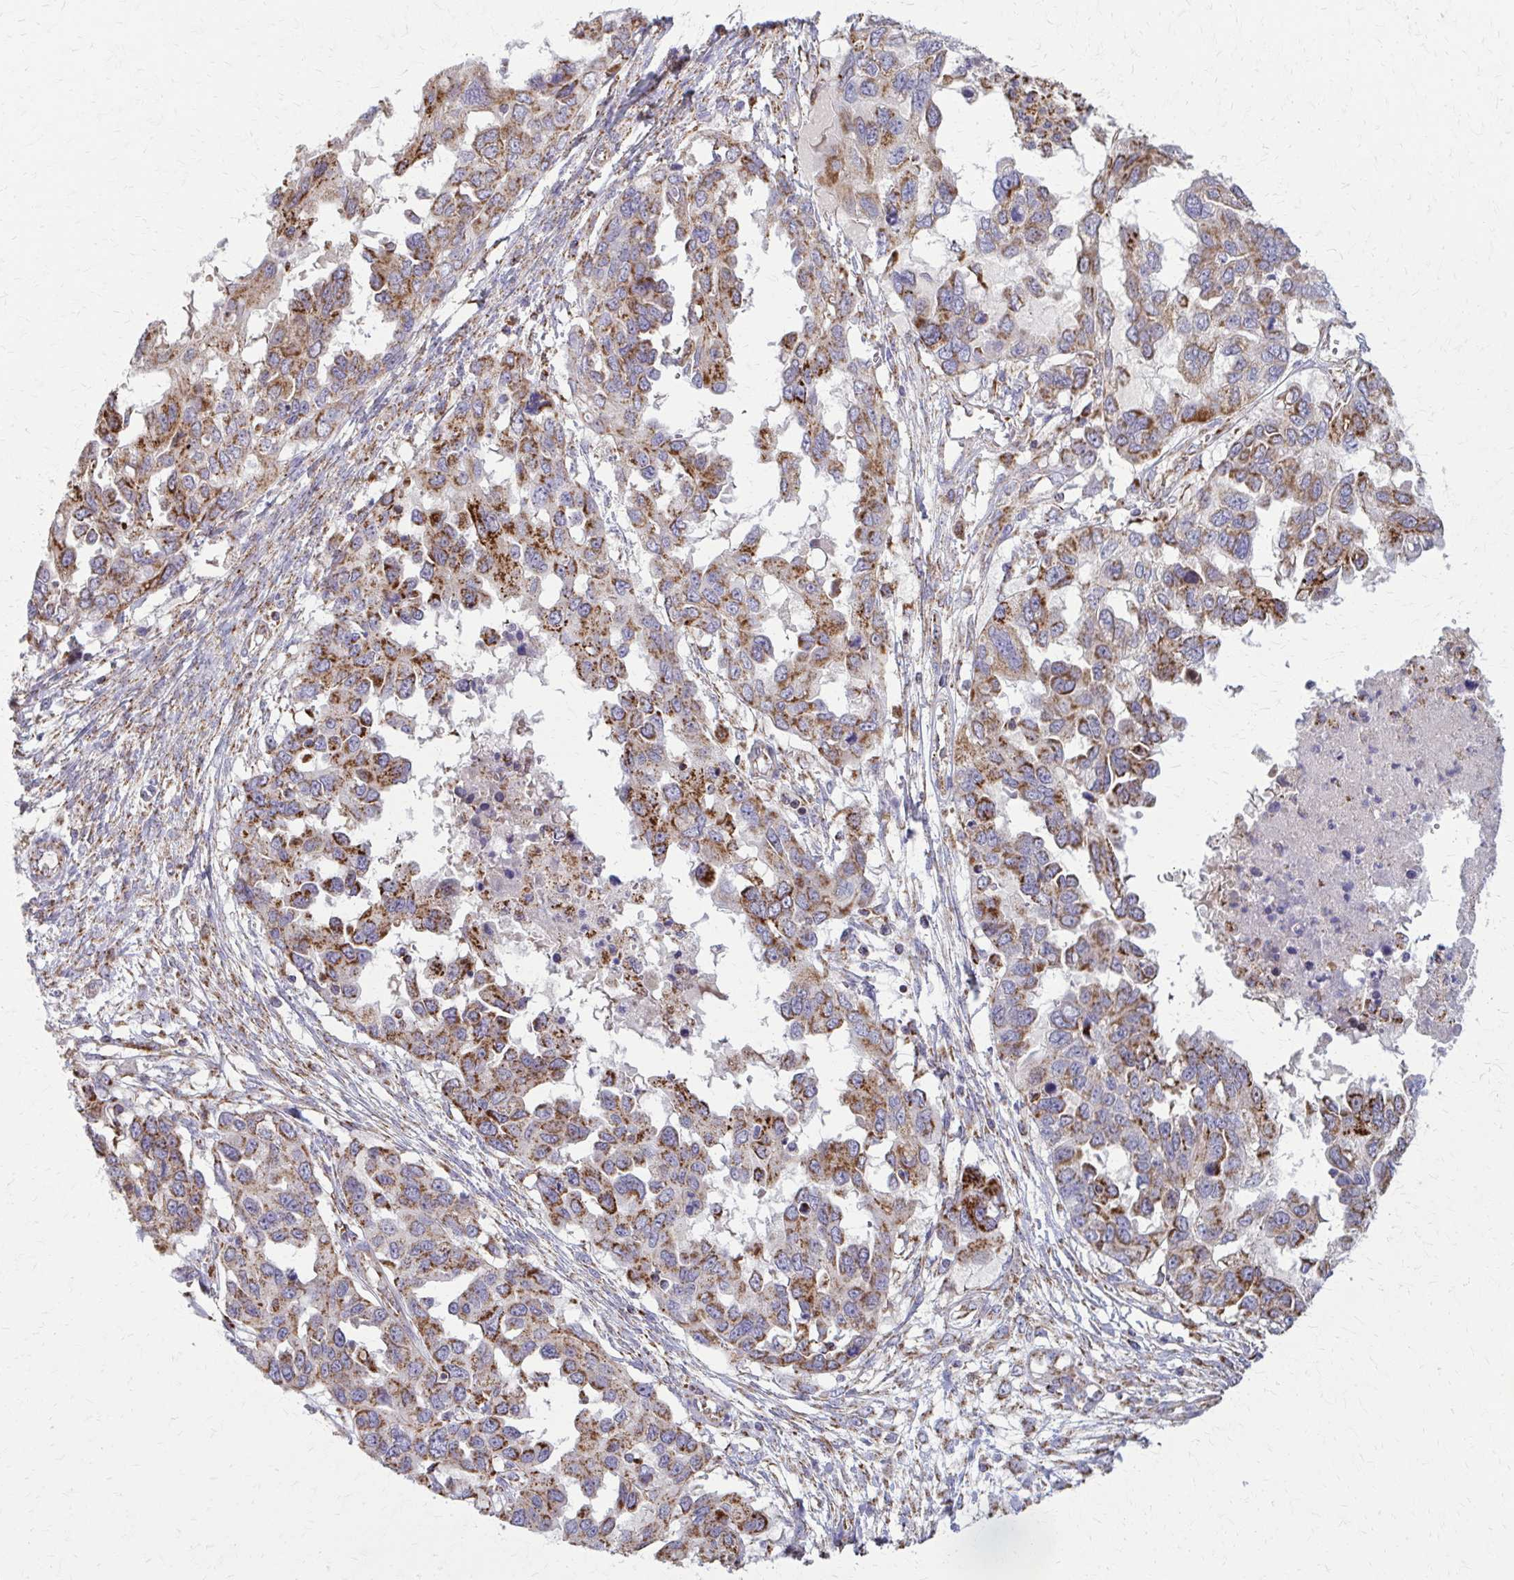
{"staining": {"intensity": "moderate", "quantity": ">75%", "location": "cytoplasmic/membranous"}, "tissue": "ovarian cancer", "cell_type": "Tumor cells", "image_type": "cancer", "snomed": [{"axis": "morphology", "description": "Cystadenocarcinoma, serous, NOS"}, {"axis": "topography", "description": "Ovary"}], "caption": "Protein expression analysis of human serous cystadenocarcinoma (ovarian) reveals moderate cytoplasmic/membranous positivity in approximately >75% of tumor cells.", "gene": "TVP23A", "patient": {"sex": "female", "age": 53}}